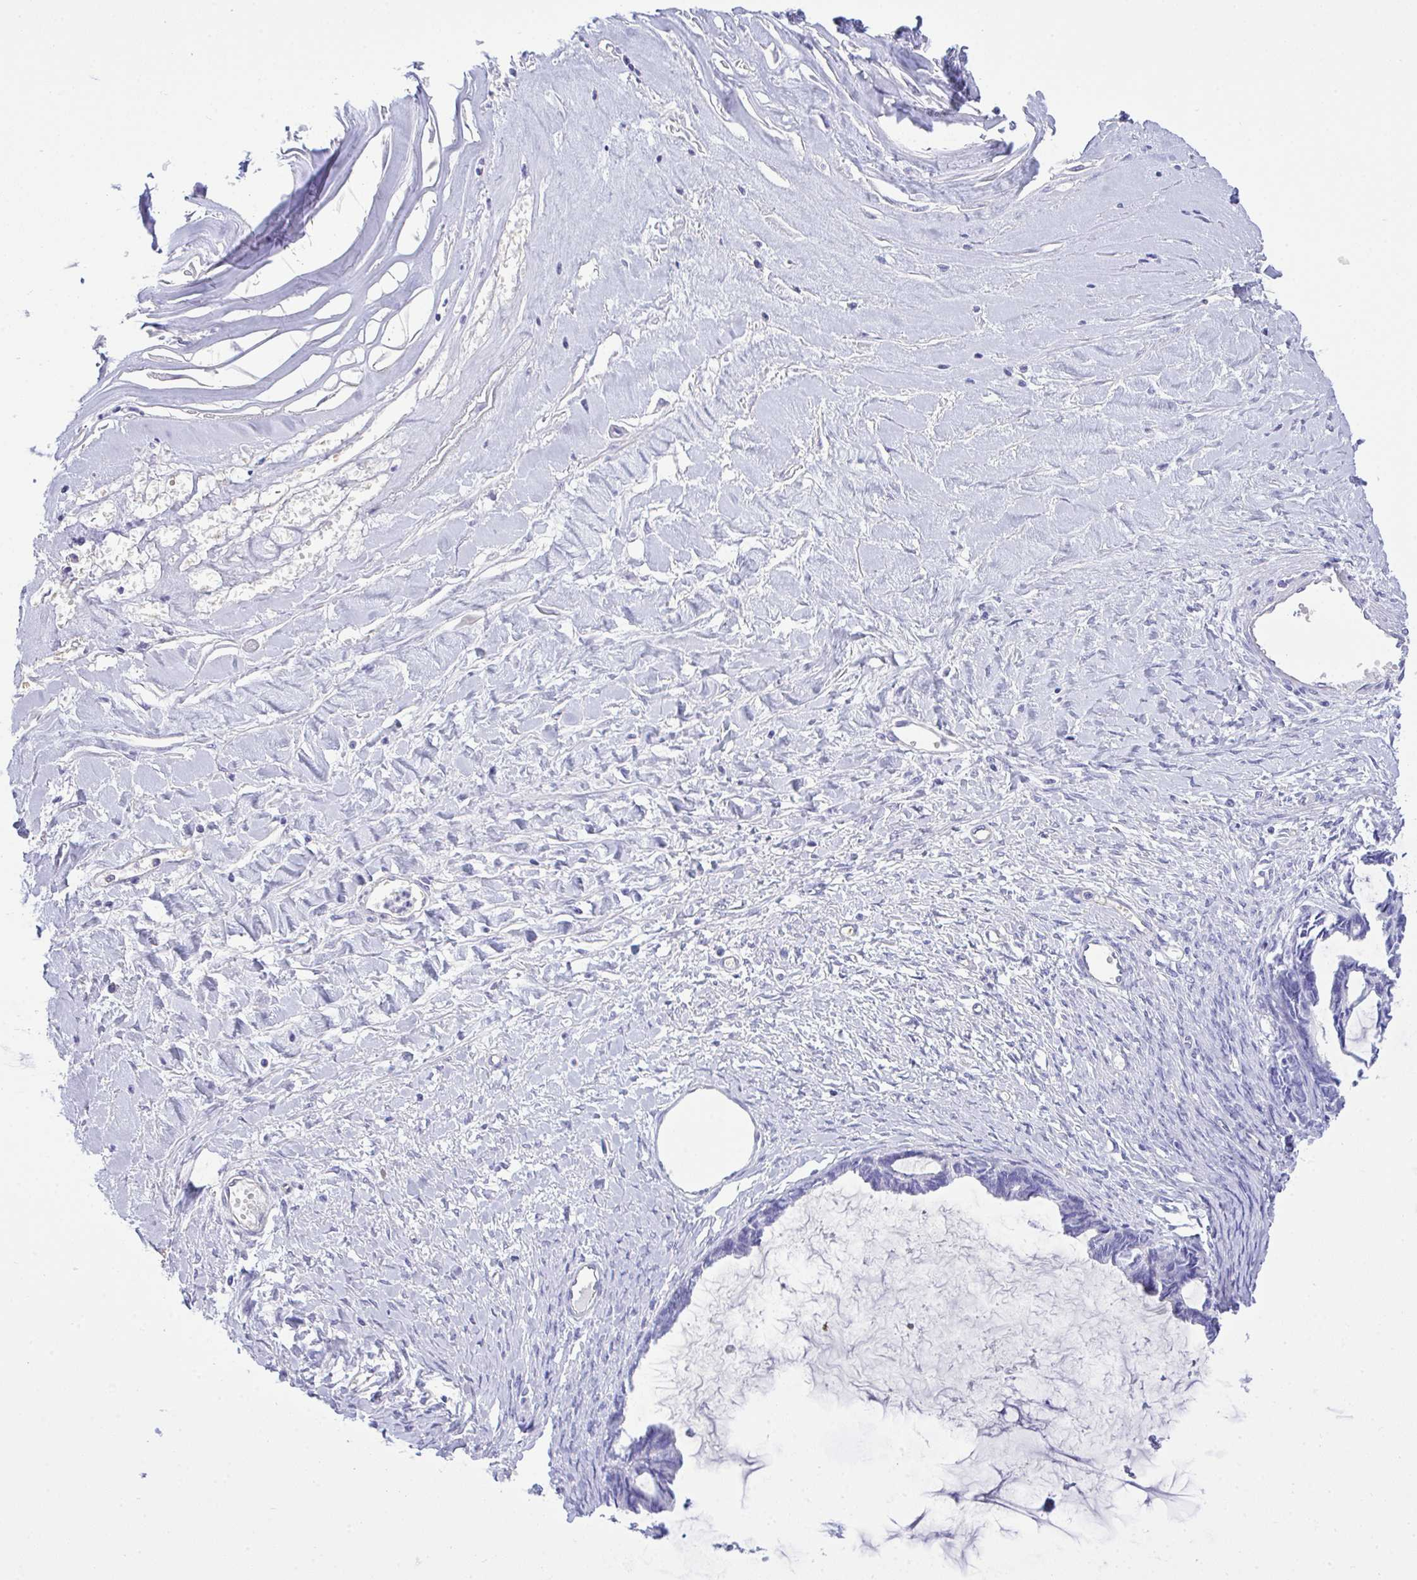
{"staining": {"intensity": "negative", "quantity": "none", "location": "none"}, "tissue": "ovarian cancer", "cell_type": "Tumor cells", "image_type": "cancer", "snomed": [{"axis": "morphology", "description": "Cystadenocarcinoma, mucinous, NOS"}, {"axis": "topography", "description": "Ovary"}], "caption": "Photomicrograph shows no significant protein staining in tumor cells of ovarian cancer (mucinous cystadenocarcinoma).", "gene": "AKR1D1", "patient": {"sex": "female", "age": 61}}